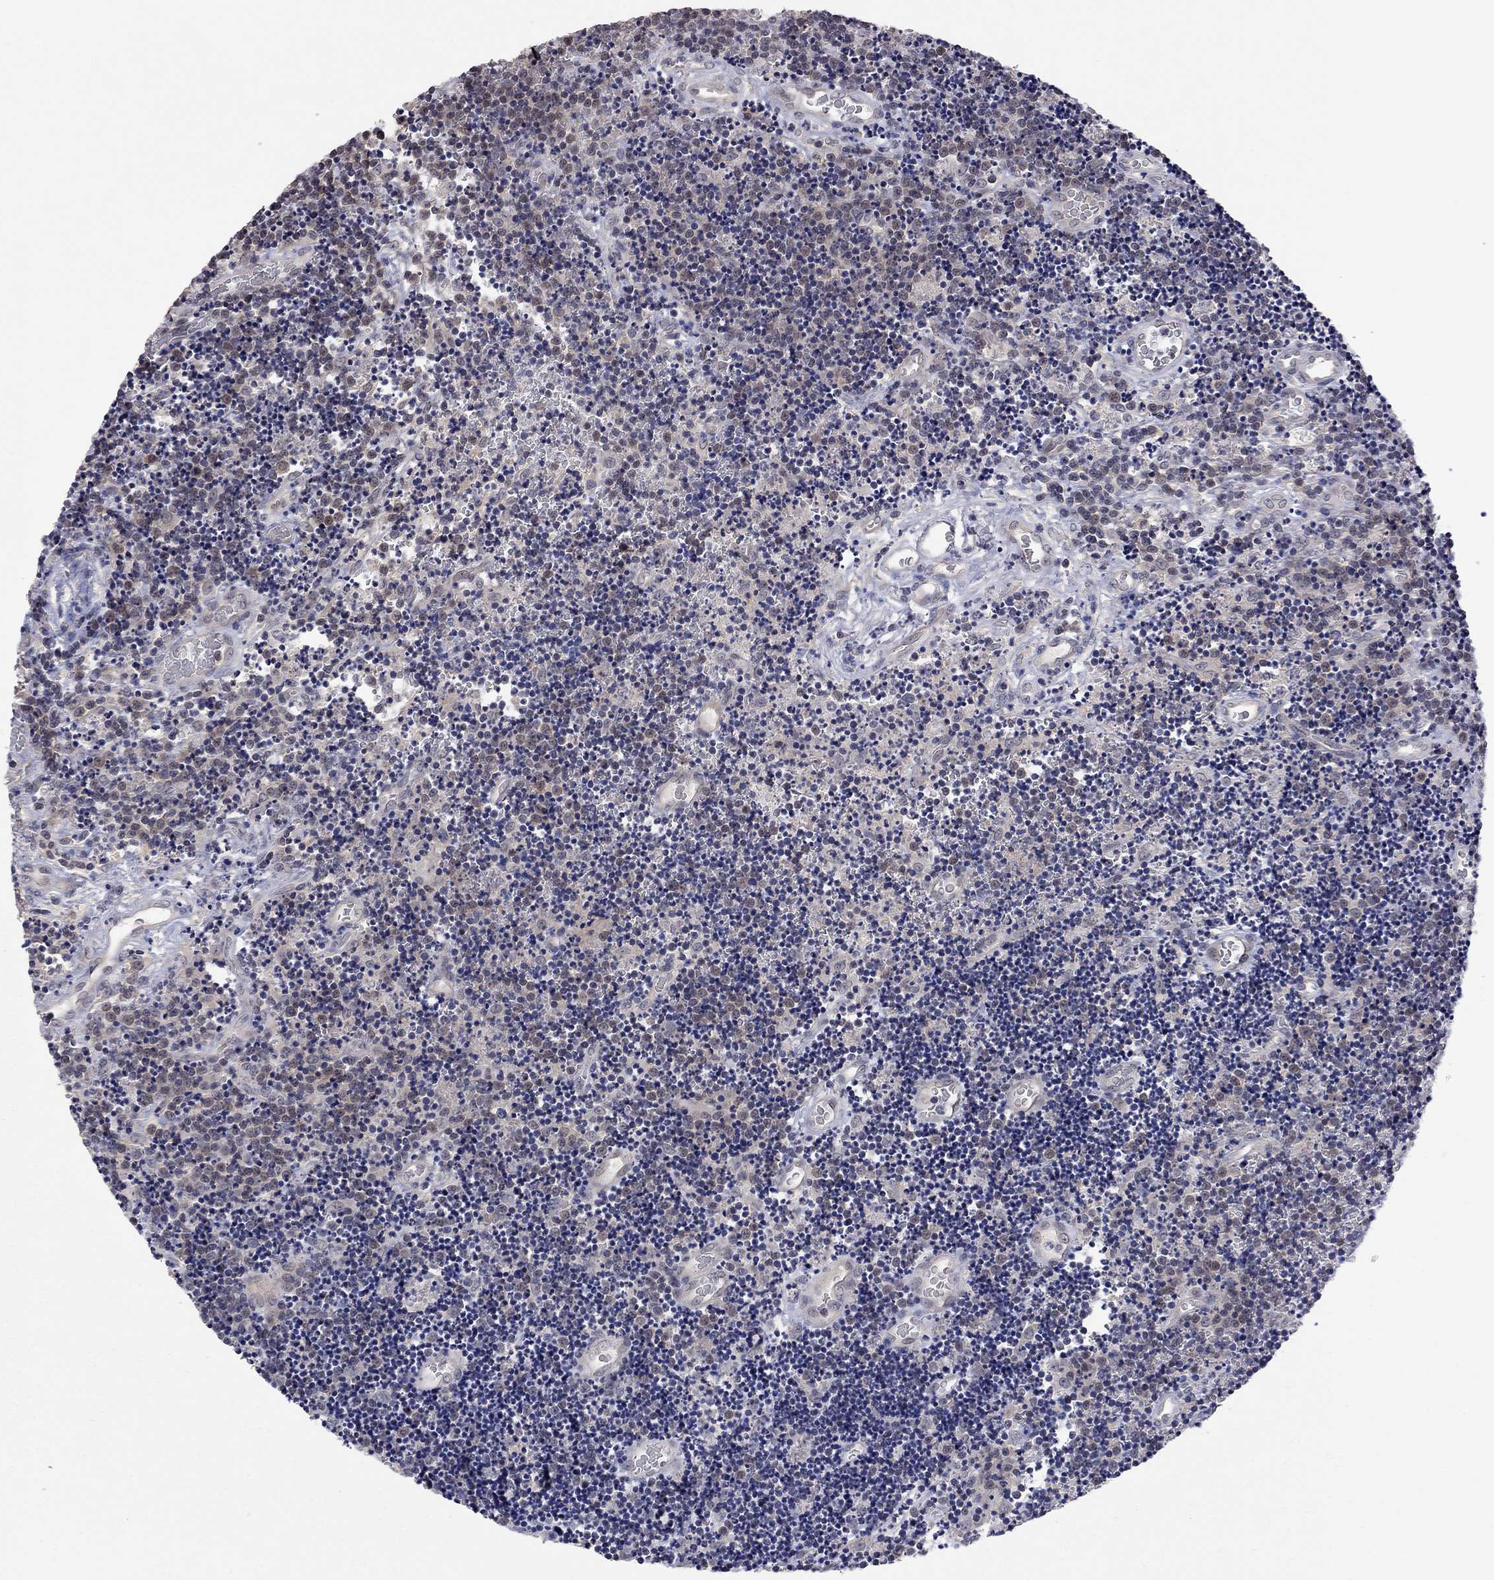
{"staining": {"intensity": "negative", "quantity": "none", "location": "none"}, "tissue": "lymphoma", "cell_type": "Tumor cells", "image_type": "cancer", "snomed": [{"axis": "morphology", "description": "Malignant lymphoma, non-Hodgkin's type, Low grade"}, {"axis": "topography", "description": "Brain"}], "caption": "Image shows no significant protein expression in tumor cells of lymphoma.", "gene": "FABP12", "patient": {"sex": "female", "age": 66}}